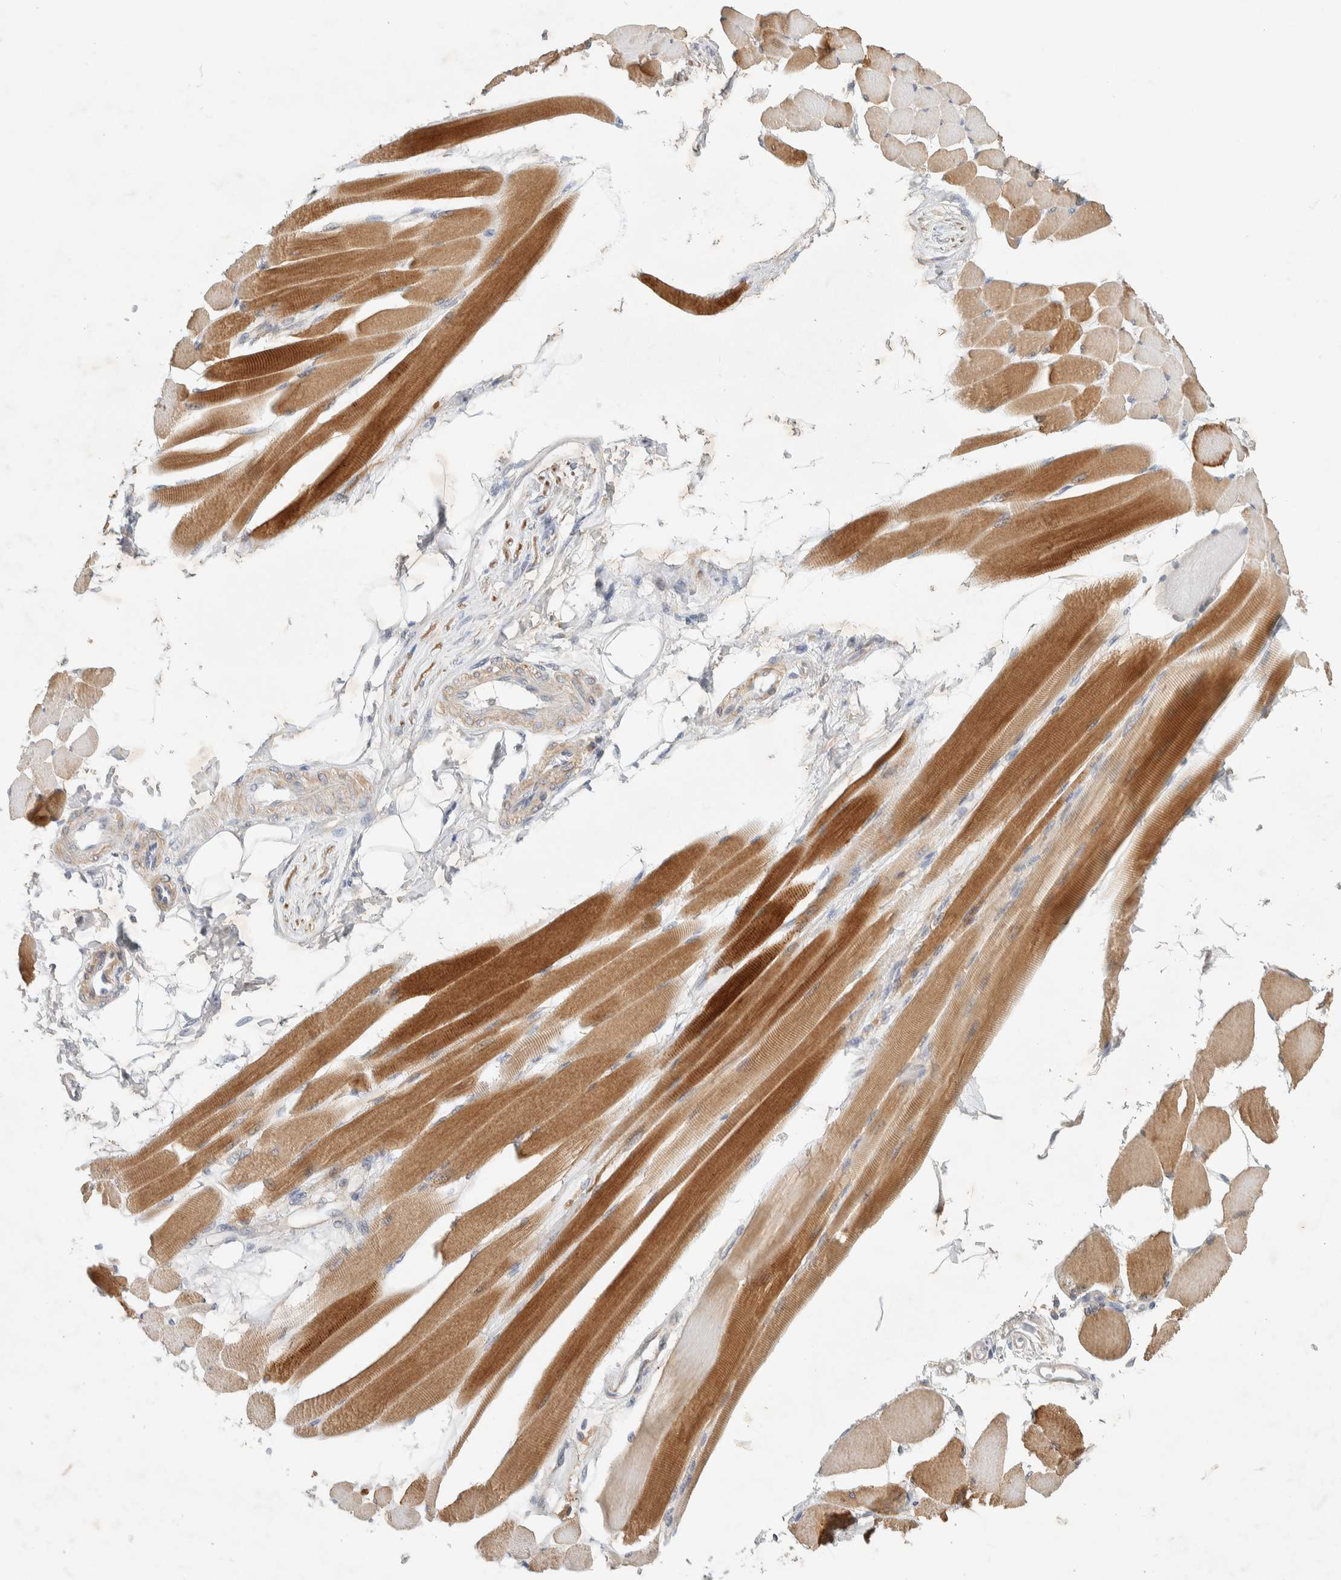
{"staining": {"intensity": "strong", "quantity": ">75%", "location": "cytoplasmic/membranous"}, "tissue": "skeletal muscle", "cell_type": "Myocytes", "image_type": "normal", "snomed": [{"axis": "morphology", "description": "Normal tissue, NOS"}, {"axis": "topography", "description": "Skeletal muscle"}, {"axis": "topography", "description": "Peripheral nerve tissue"}], "caption": "Immunohistochemical staining of normal skeletal muscle reveals >75% levels of strong cytoplasmic/membranous protein expression in about >75% of myocytes. (DAB (3,3'-diaminobenzidine) = brown stain, brightfield microscopy at high magnification).", "gene": "KLHL40", "patient": {"sex": "female", "age": 84}}